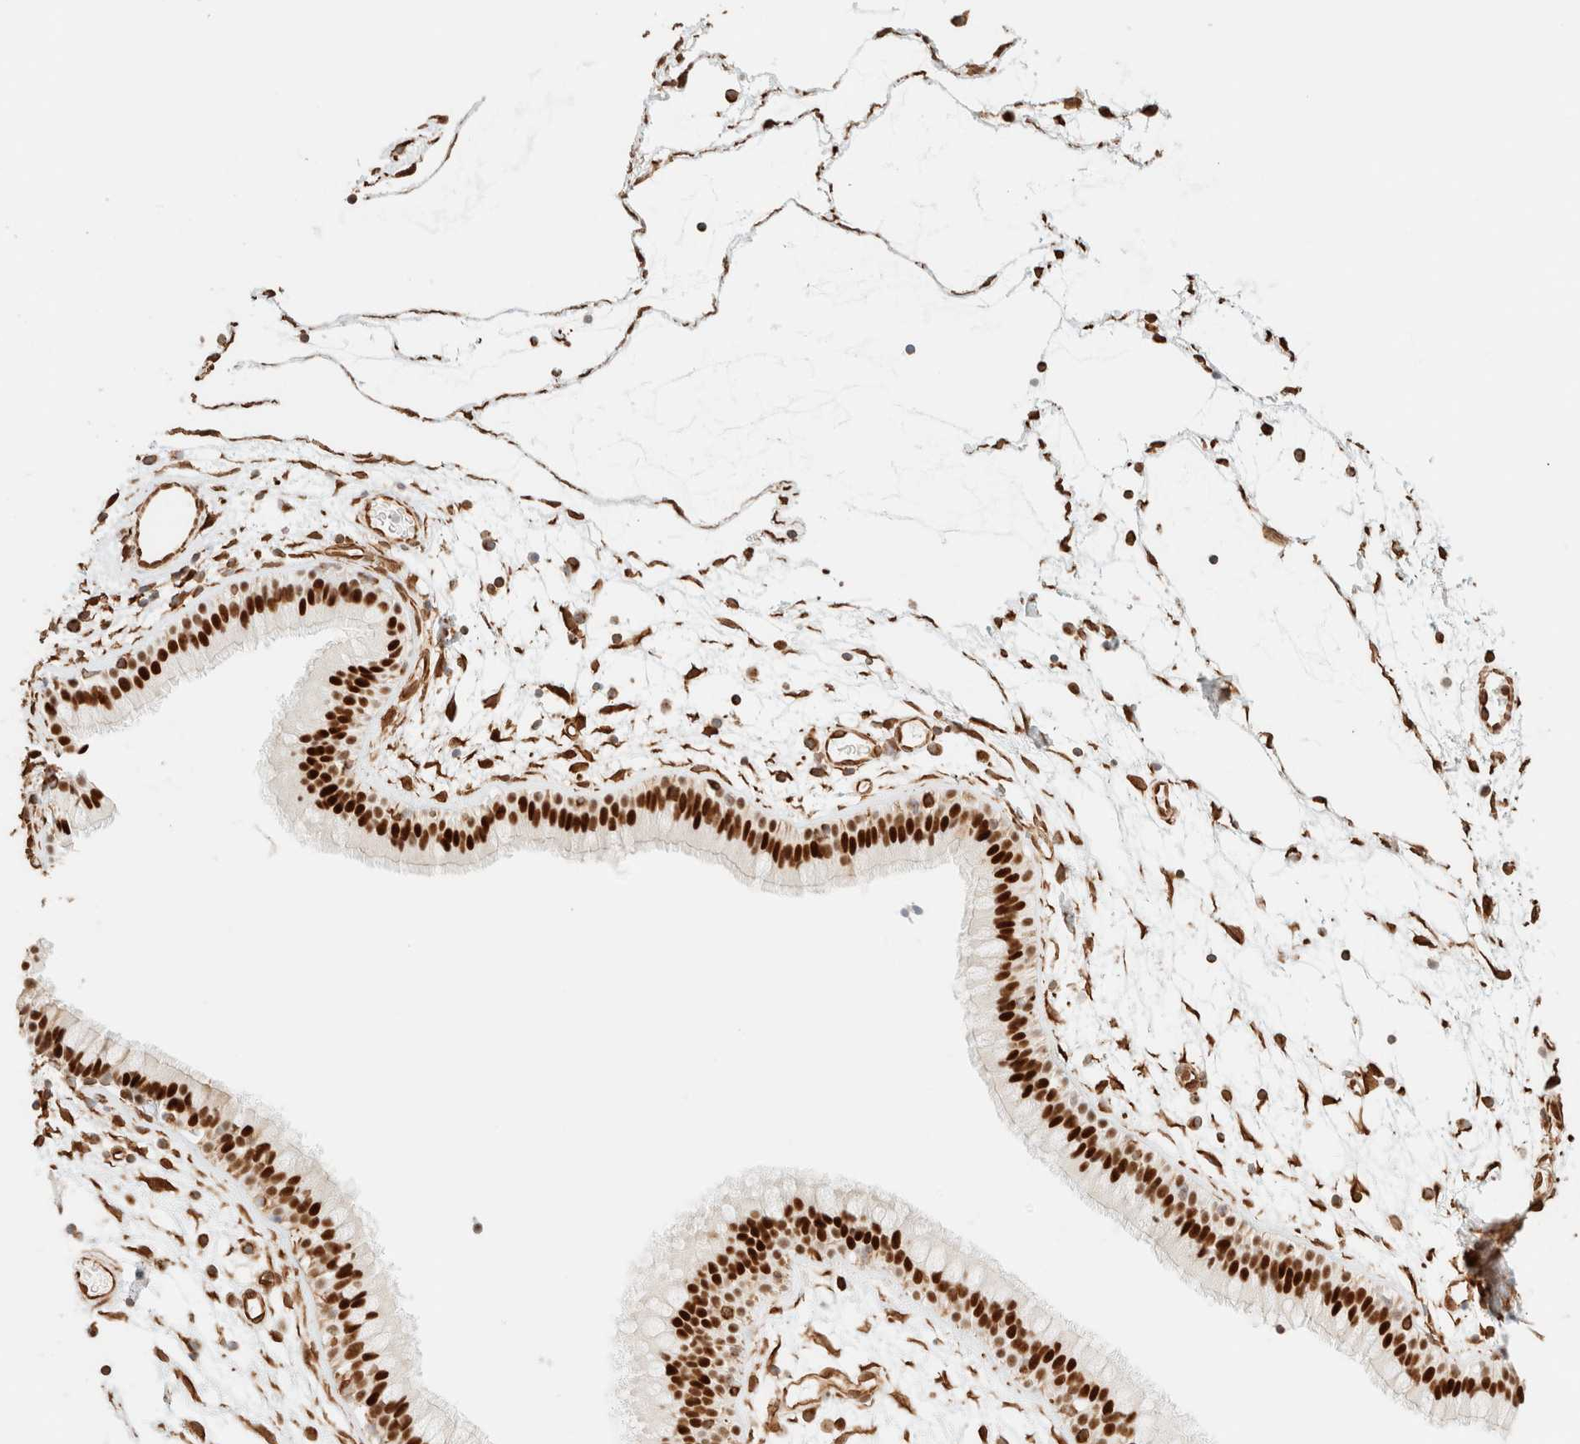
{"staining": {"intensity": "strong", "quantity": ">75%", "location": "nuclear"}, "tissue": "nasopharynx", "cell_type": "Respiratory epithelial cells", "image_type": "normal", "snomed": [{"axis": "morphology", "description": "Normal tissue, NOS"}, {"axis": "morphology", "description": "Inflammation, NOS"}, {"axis": "topography", "description": "Nasopharynx"}], "caption": "Immunohistochemical staining of normal nasopharynx demonstrates strong nuclear protein expression in approximately >75% of respiratory epithelial cells. (DAB IHC with brightfield microscopy, high magnification).", "gene": "ZSCAN18", "patient": {"sex": "male", "age": 48}}